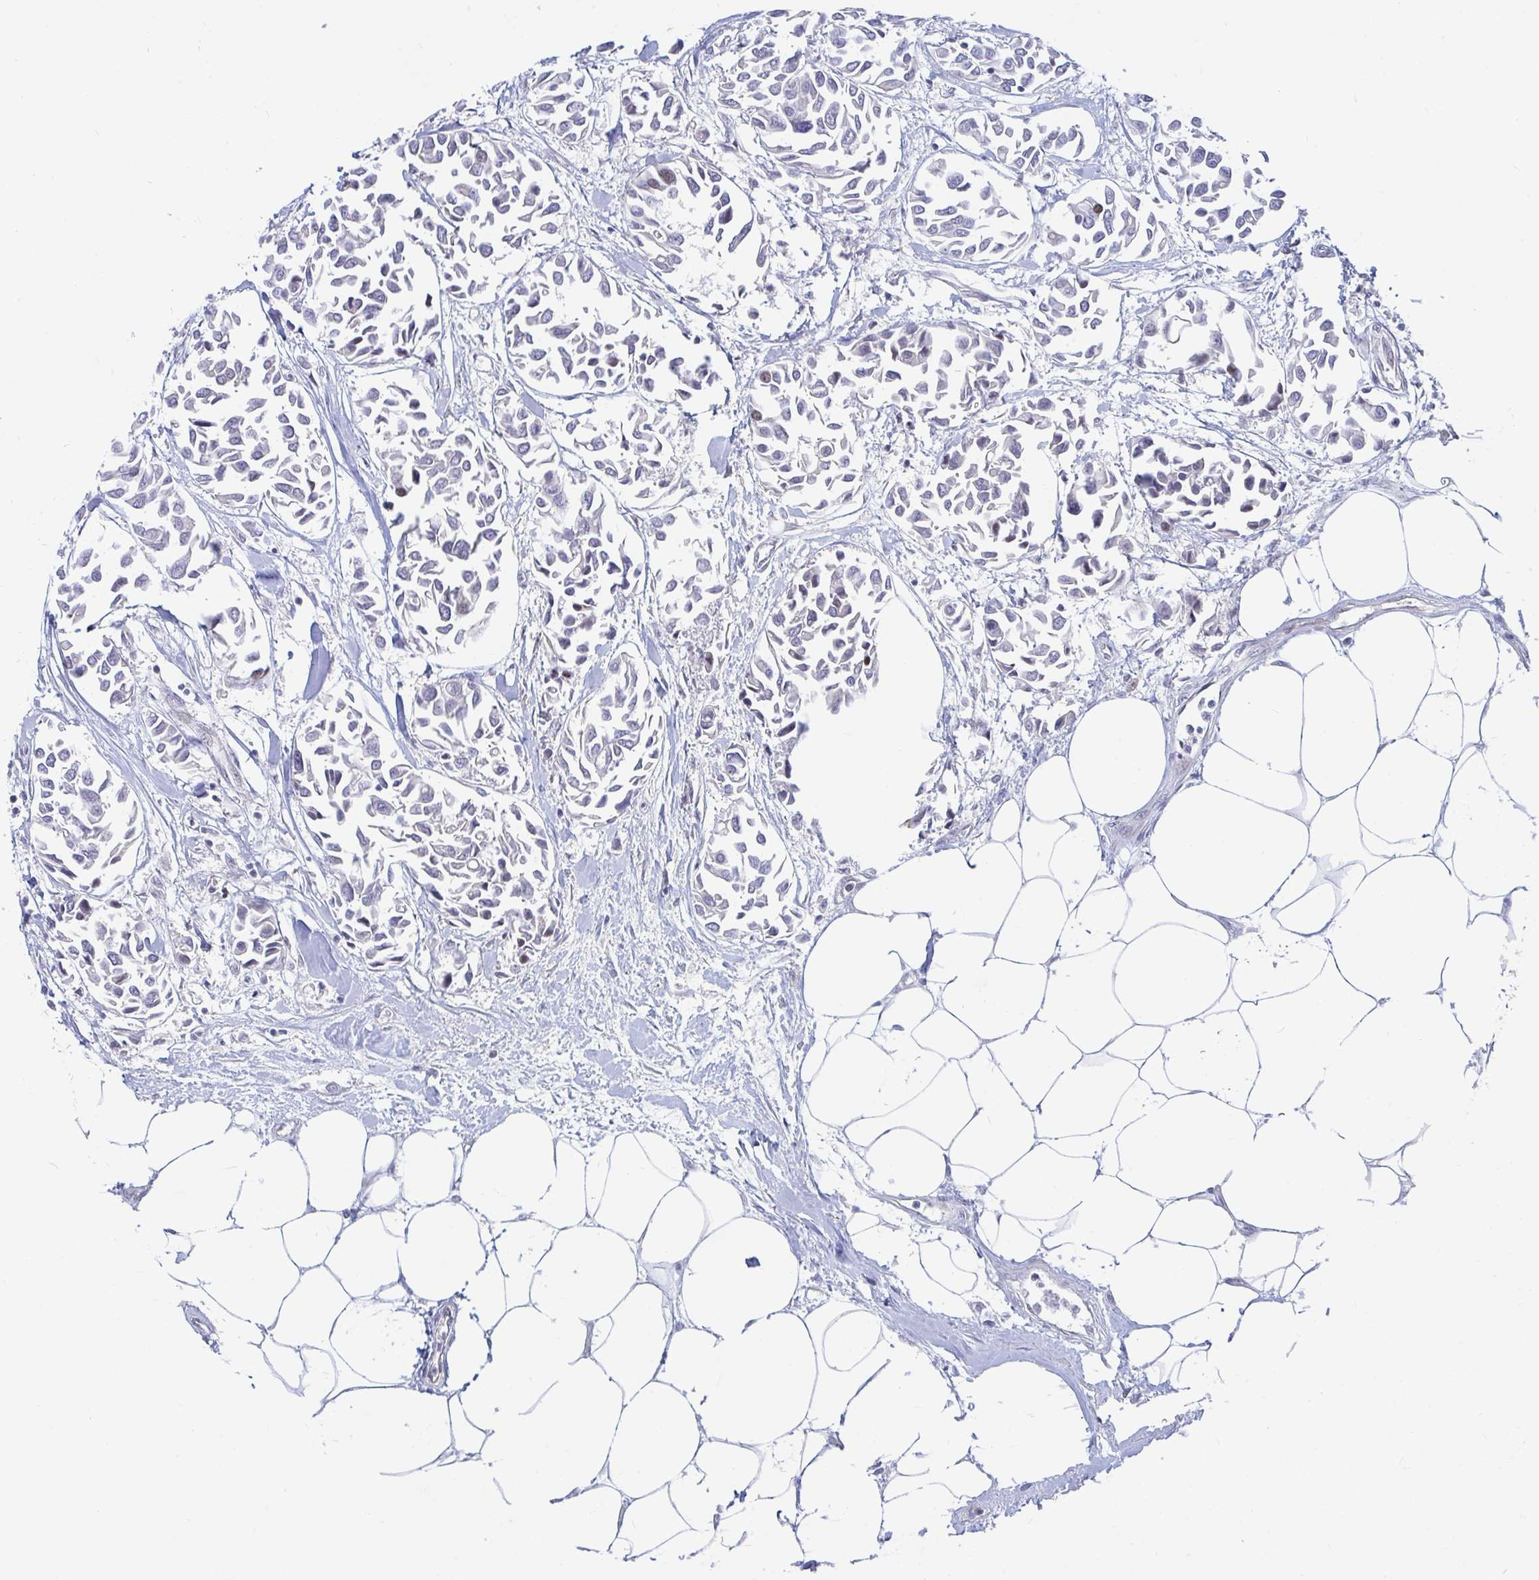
{"staining": {"intensity": "negative", "quantity": "none", "location": "none"}, "tissue": "breast cancer", "cell_type": "Tumor cells", "image_type": "cancer", "snomed": [{"axis": "morphology", "description": "Duct carcinoma"}, {"axis": "topography", "description": "Breast"}], "caption": "Human invasive ductal carcinoma (breast) stained for a protein using immunohistochemistry (IHC) reveals no positivity in tumor cells.", "gene": "FAM156B", "patient": {"sex": "female", "age": 54}}